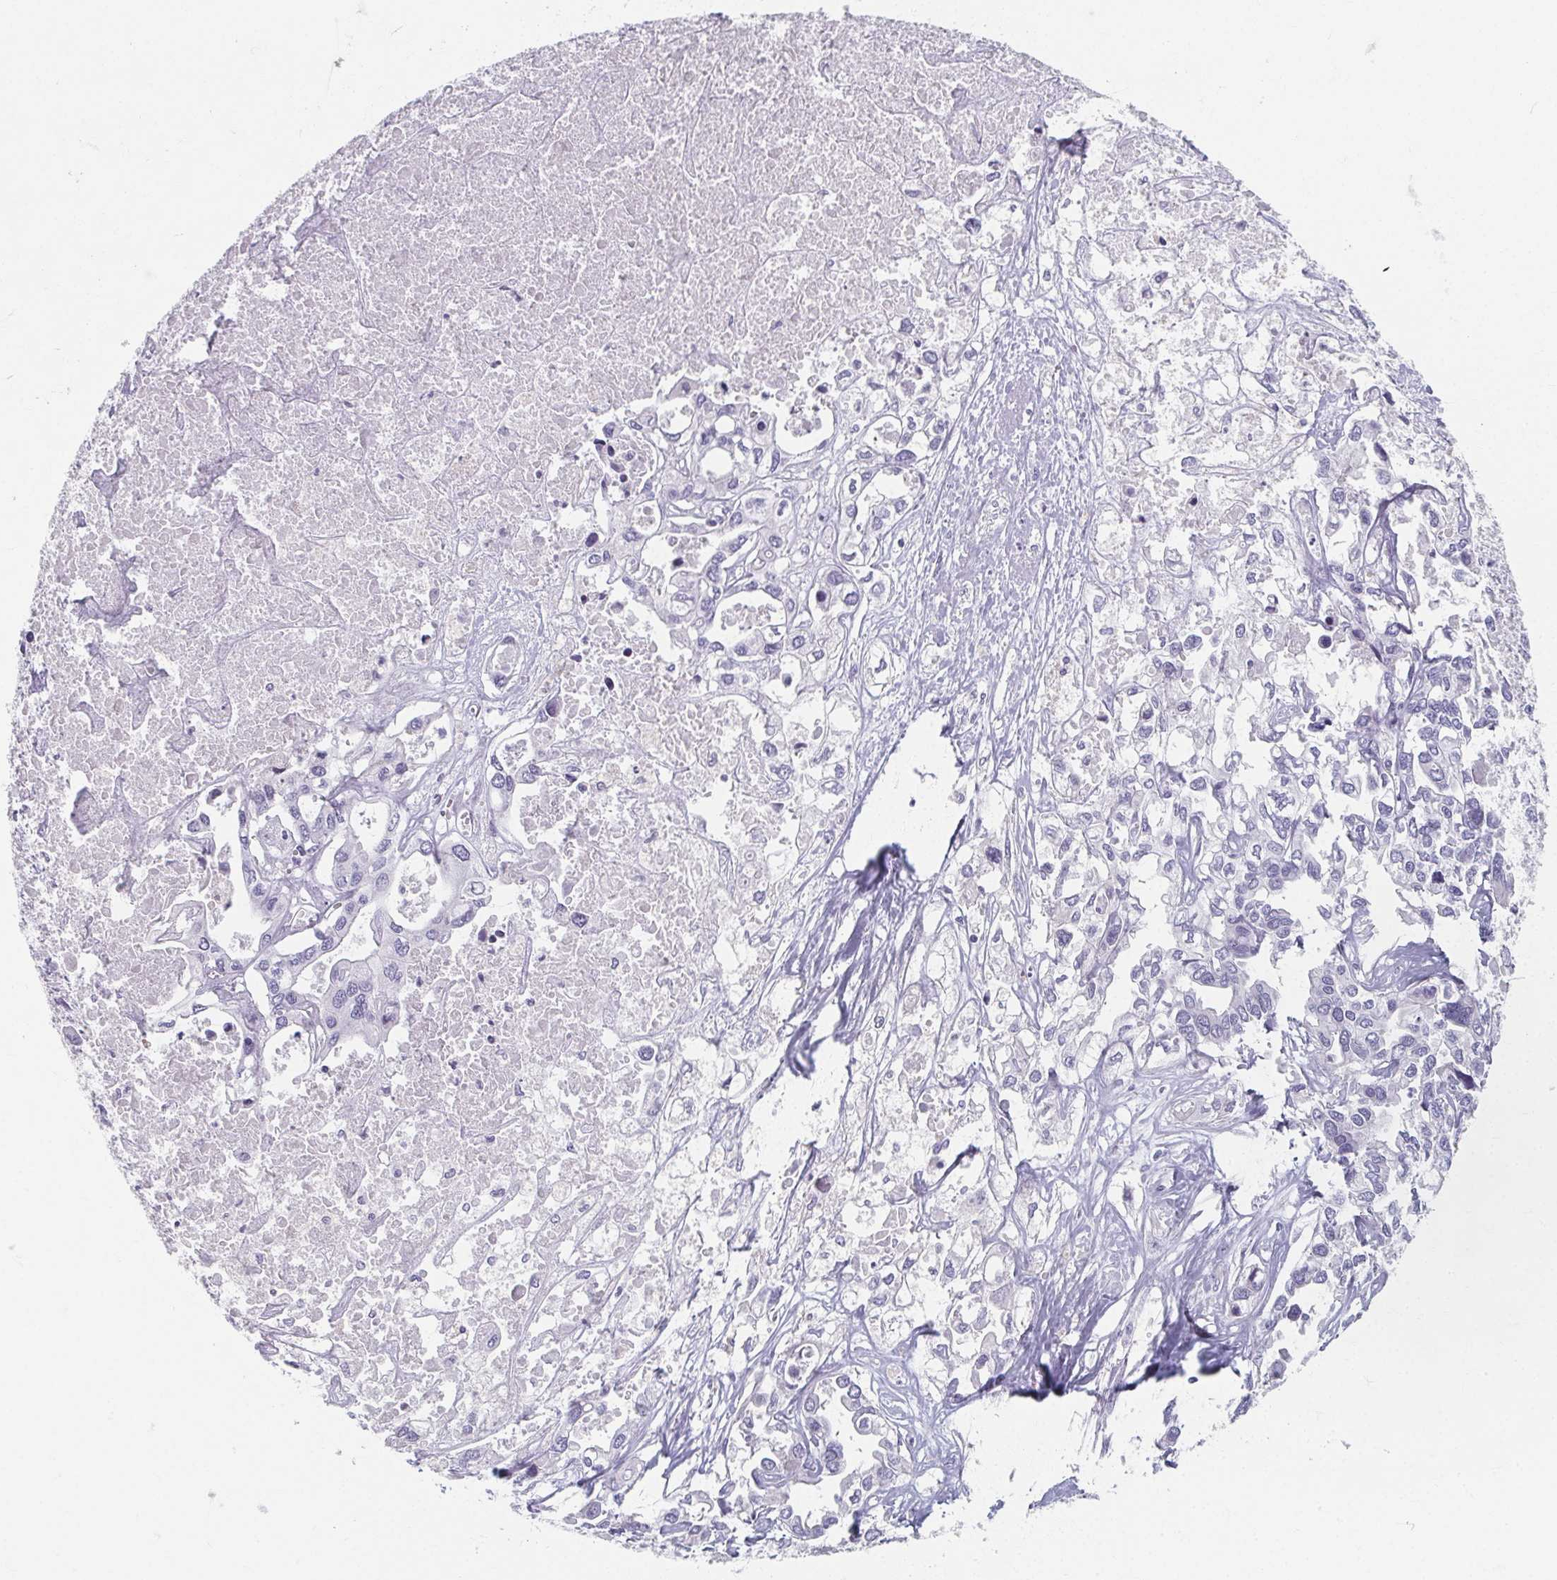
{"staining": {"intensity": "negative", "quantity": "none", "location": "none"}, "tissue": "liver cancer", "cell_type": "Tumor cells", "image_type": "cancer", "snomed": [{"axis": "morphology", "description": "Cholangiocarcinoma"}, {"axis": "topography", "description": "Liver"}], "caption": "Tumor cells are negative for brown protein staining in liver cholangiocarcinoma.", "gene": "CAMKV", "patient": {"sex": "female", "age": 64}}